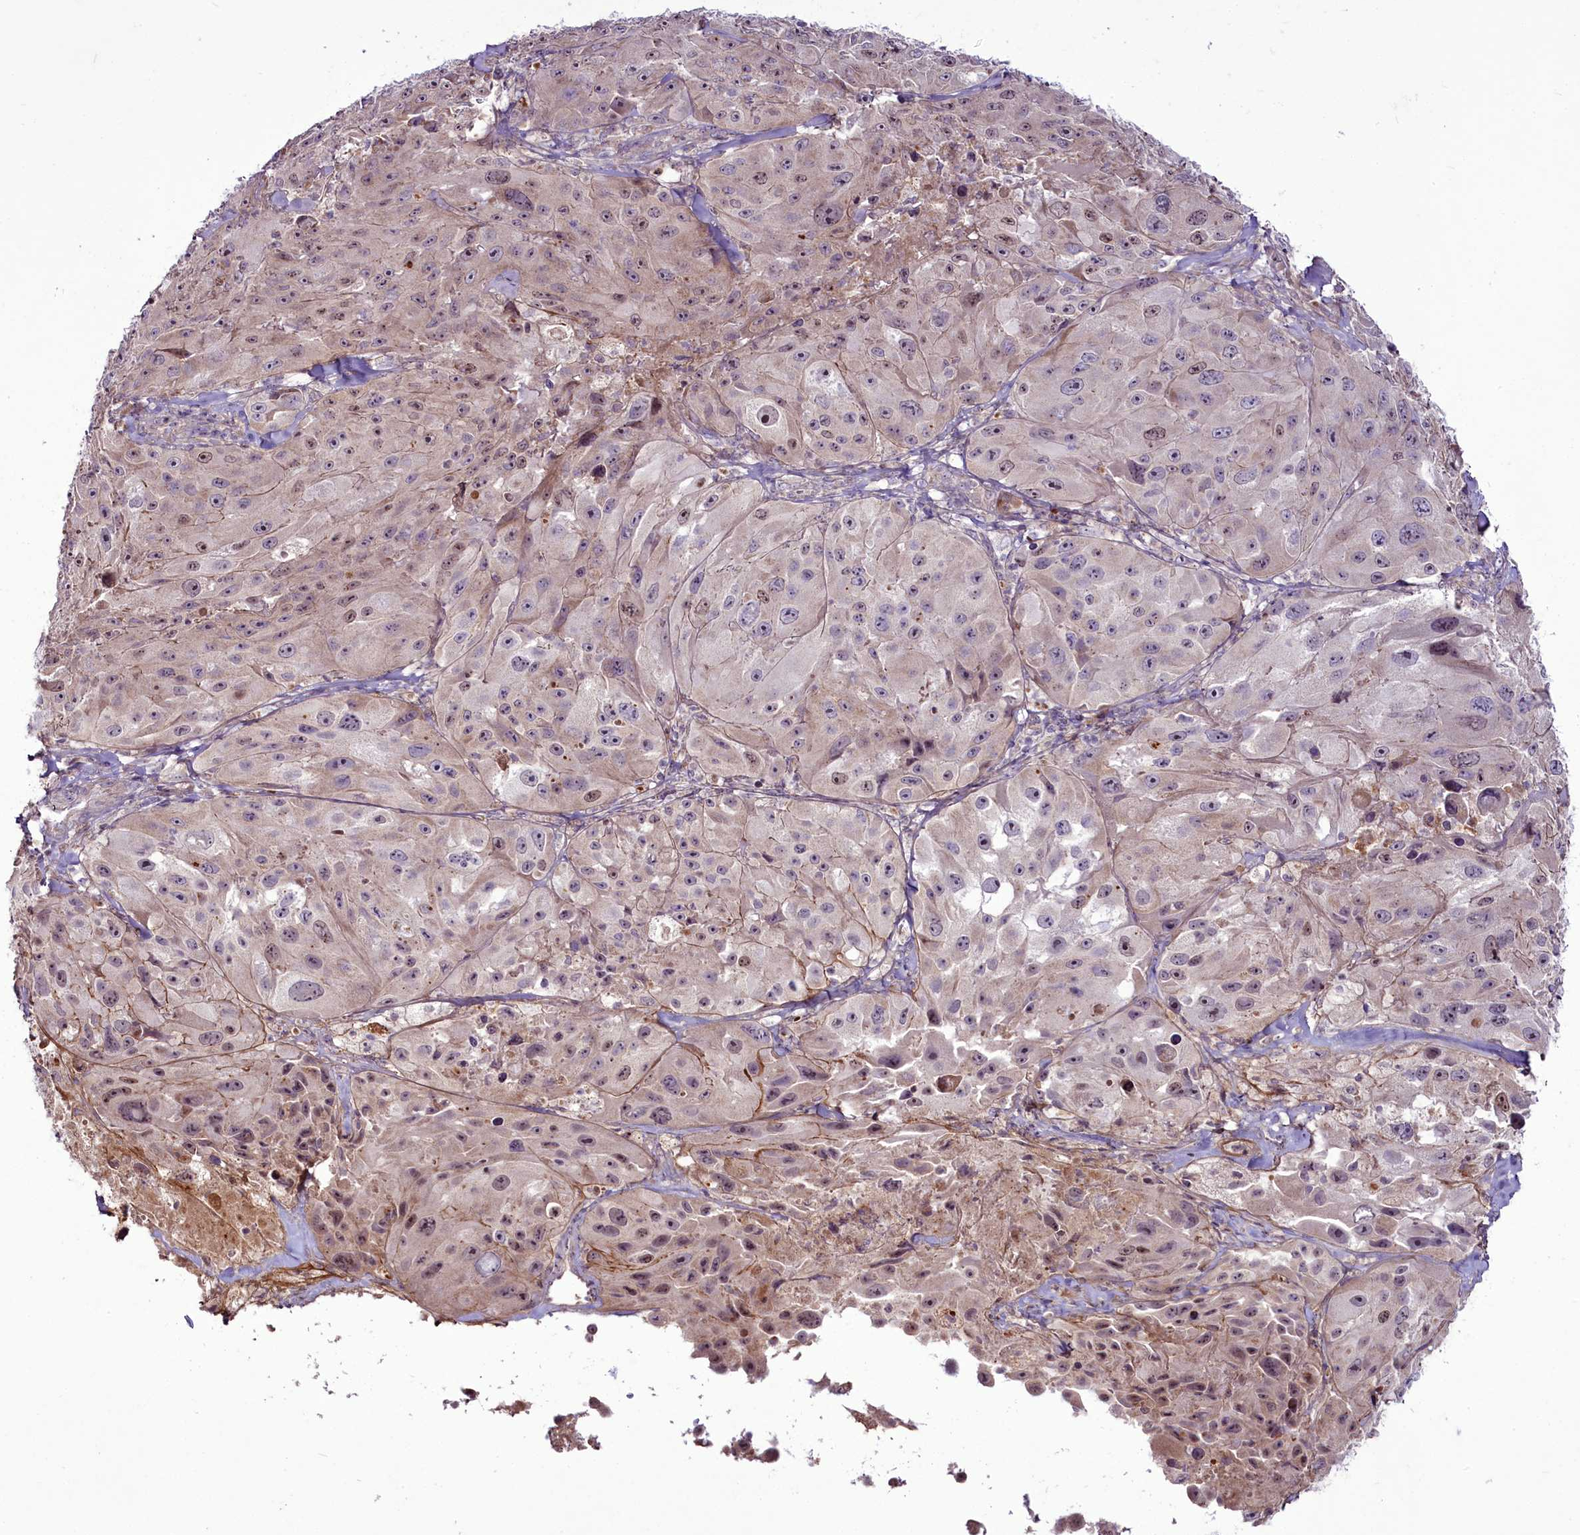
{"staining": {"intensity": "weak", "quantity": "25%-75%", "location": "nuclear"}, "tissue": "melanoma", "cell_type": "Tumor cells", "image_type": "cancer", "snomed": [{"axis": "morphology", "description": "Malignant melanoma, Metastatic site"}, {"axis": "topography", "description": "Lymph node"}], "caption": "This image displays immunohistochemistry staining of human malignant melanoma (metastatic site), with low weak nuclear positivity in about 25%-75% of tumor cells.", "gene": "RSBN1", "patient": {"sex": "male", "age": 62}}